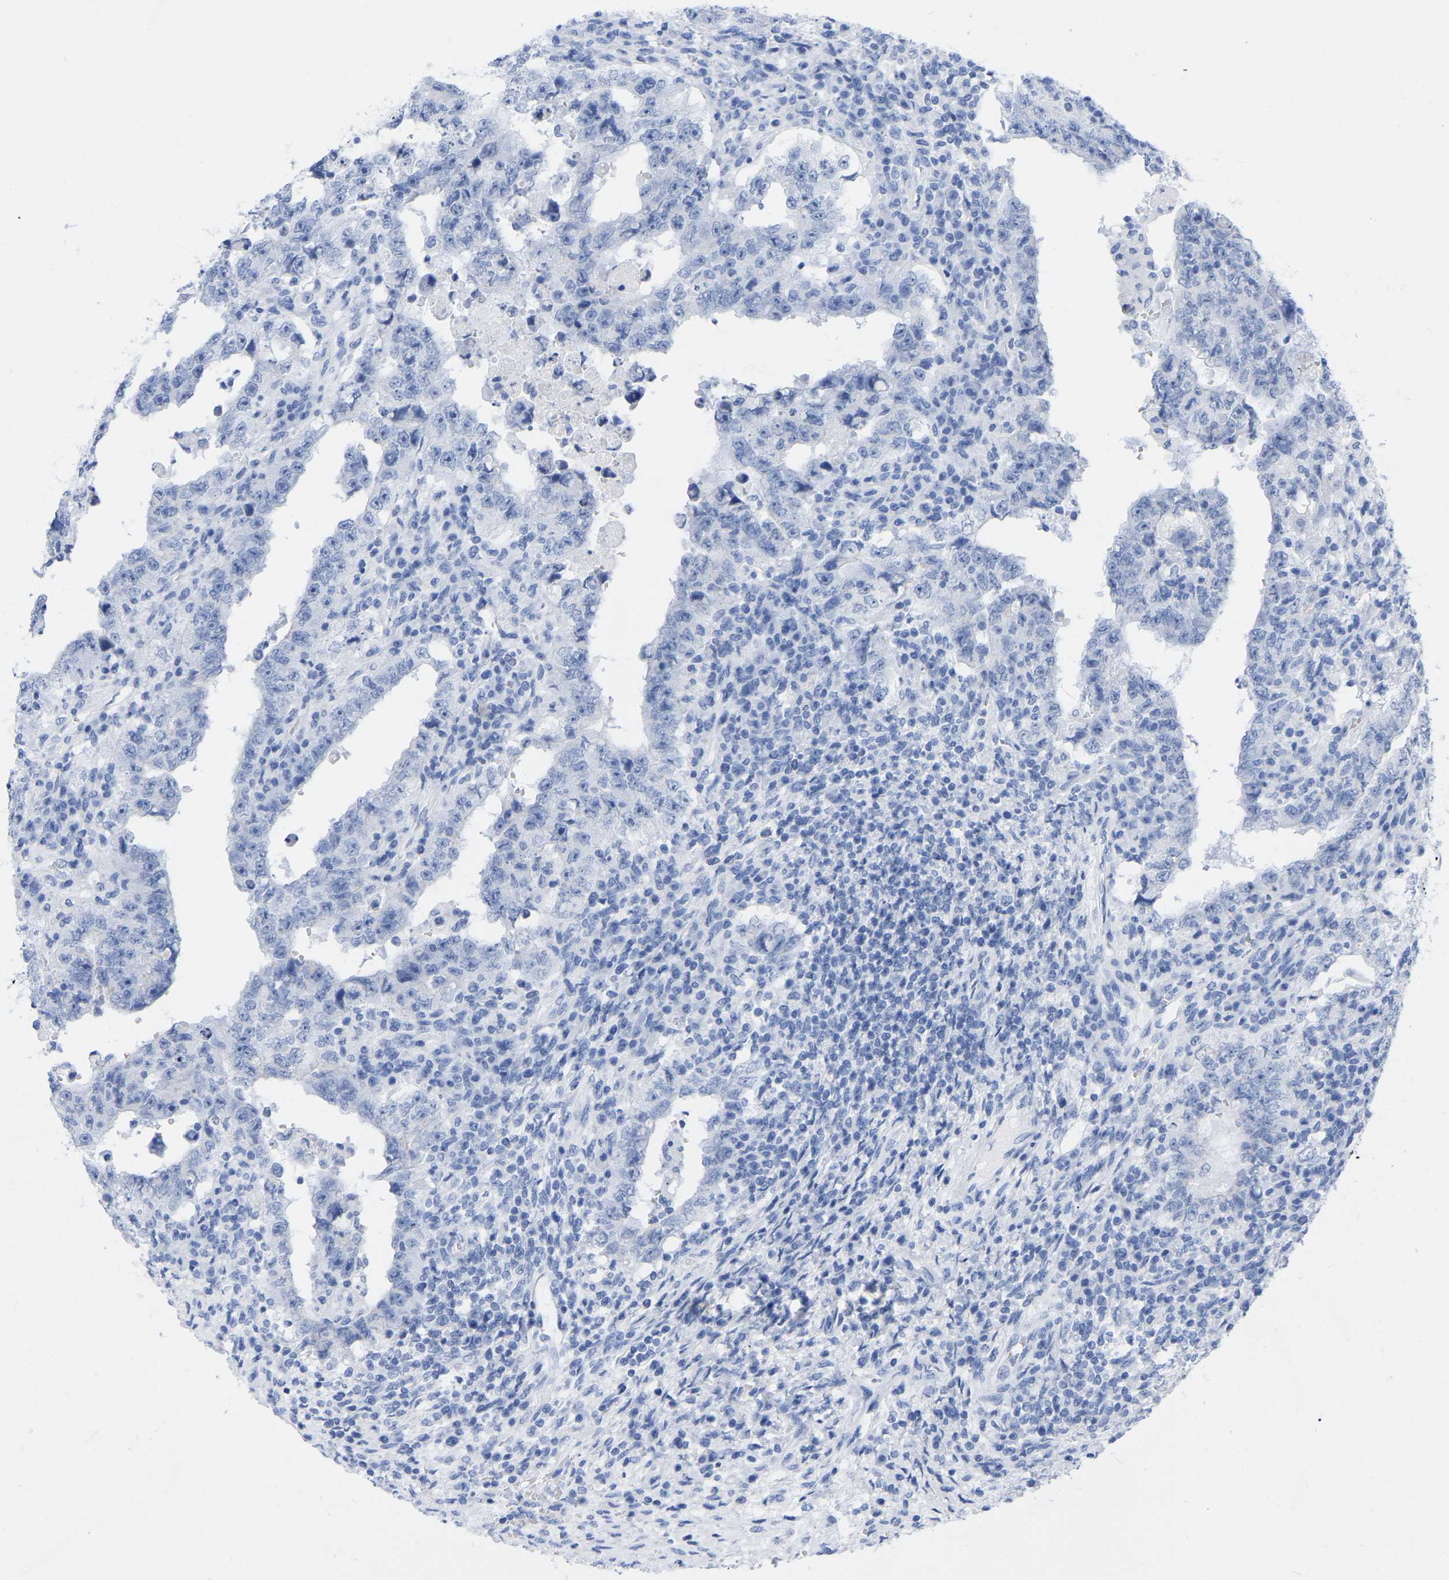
{"staining": {"intensity": "negative", "quantity": "none", "location": "none"}, "tissue": "testis cancer", "cell_type": "Tumor cells", "image_type": "cancer", "snomed": [{"axis": "morphology", "description": "Carcinoma, Embryonal, NOS"}, {"axis": "topography", "description": "Testis"}], "caption": "Histopathology image shows no significant protein staining in tumor cells of testis cancer (embryonal carcinoma).", "gene": "ZNF629", "patient": {"sex": "male", "age": 26}}